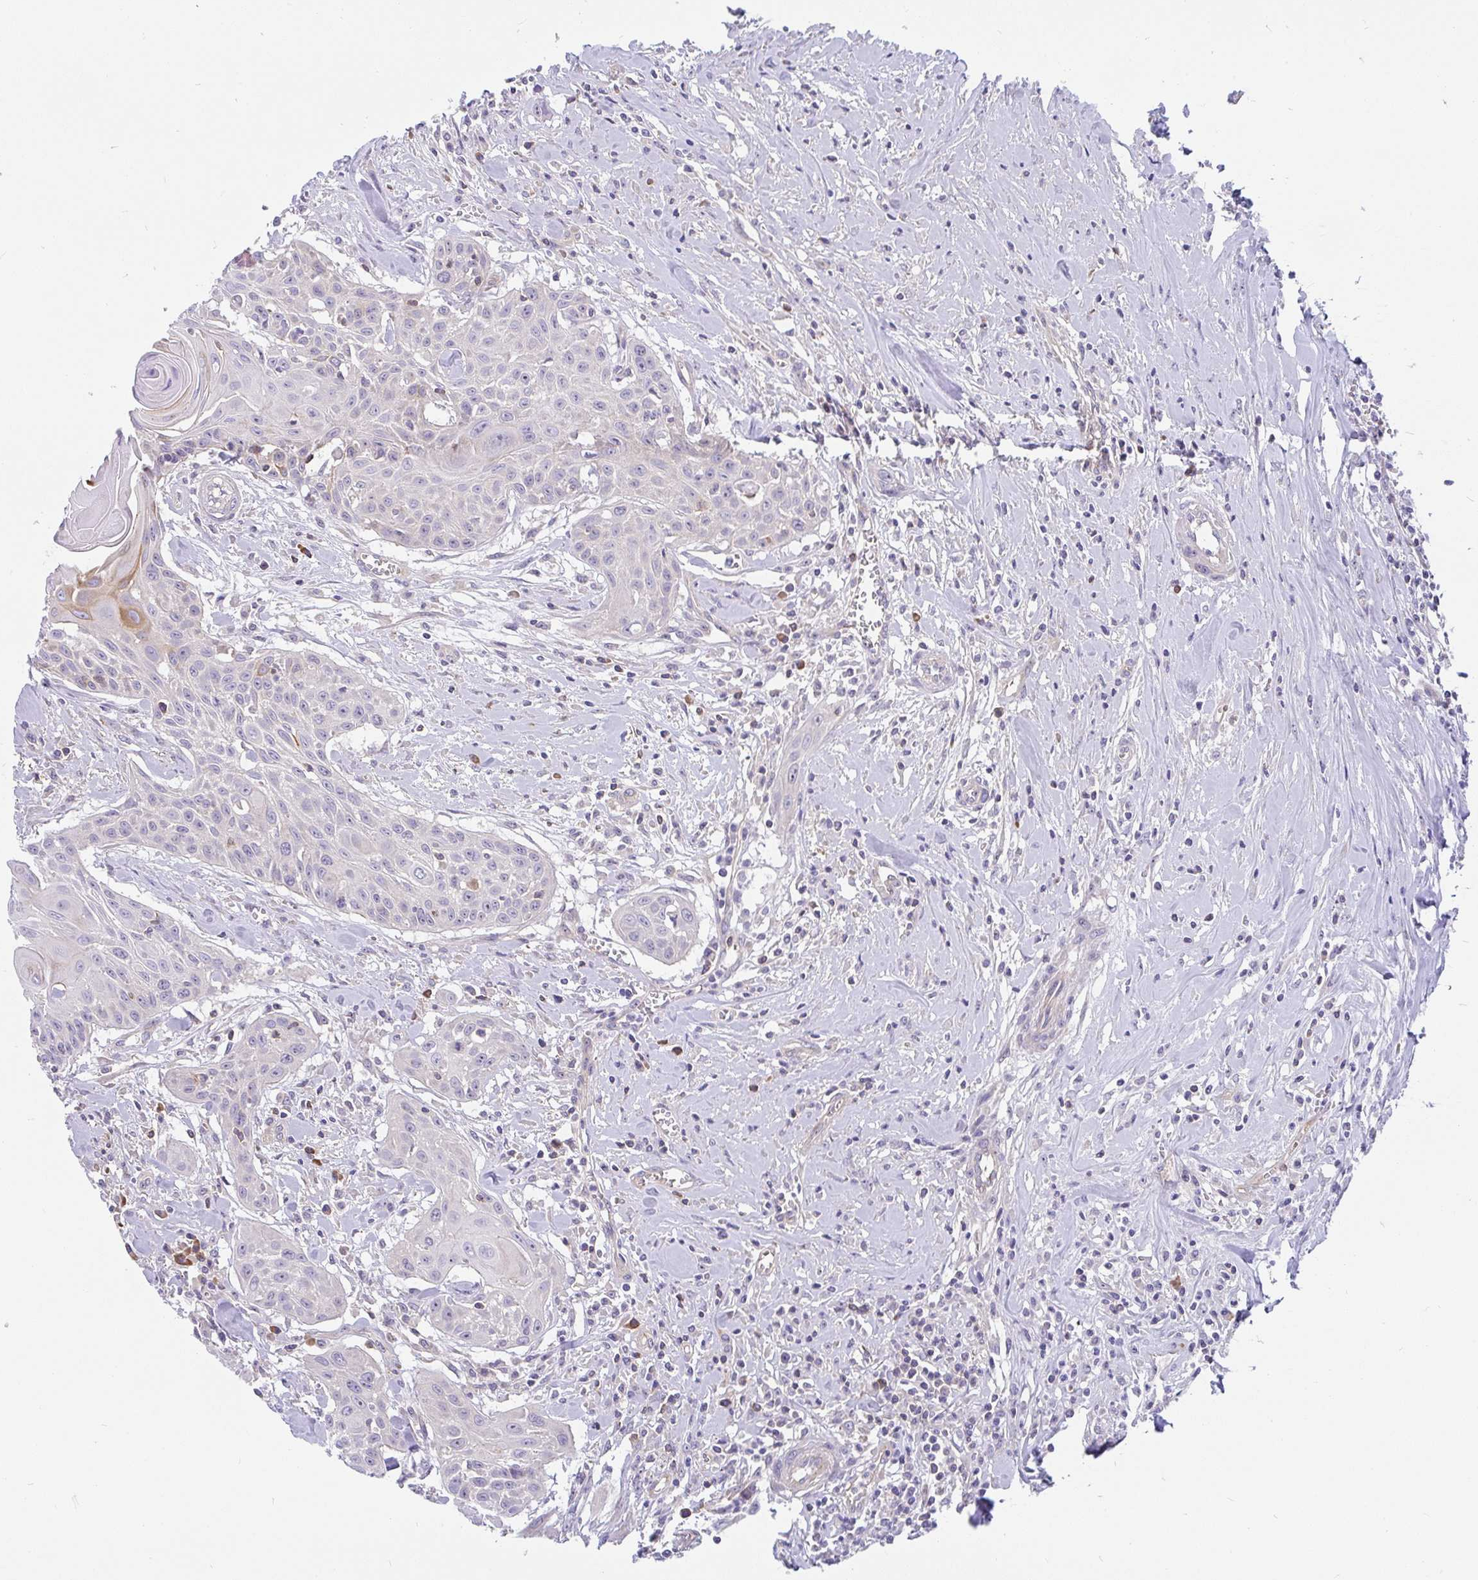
{"staining": {"intensity": "weak", "quantity": "<25%", "location": "cytoplasmic/membranous"}, "tissue": "head and neck cancer", "cell_type": "Tumor cells", "image_type": "cancer", "snomed": [{"axis": "morphology", "description": "Squamous cell carcinoma, NOS"}, {"axis": "topography", "description": "Lymph node"}, {"axis": "topography", "description": "Salivary gland"}, {"axis": "topography", "description": "Head-Neck"}], "caption": "Tumor cells are negative for brown protein staining in head and neck cancer.", "gene": "LRRC26", "patient": {"sex": "female", "age": 74}}